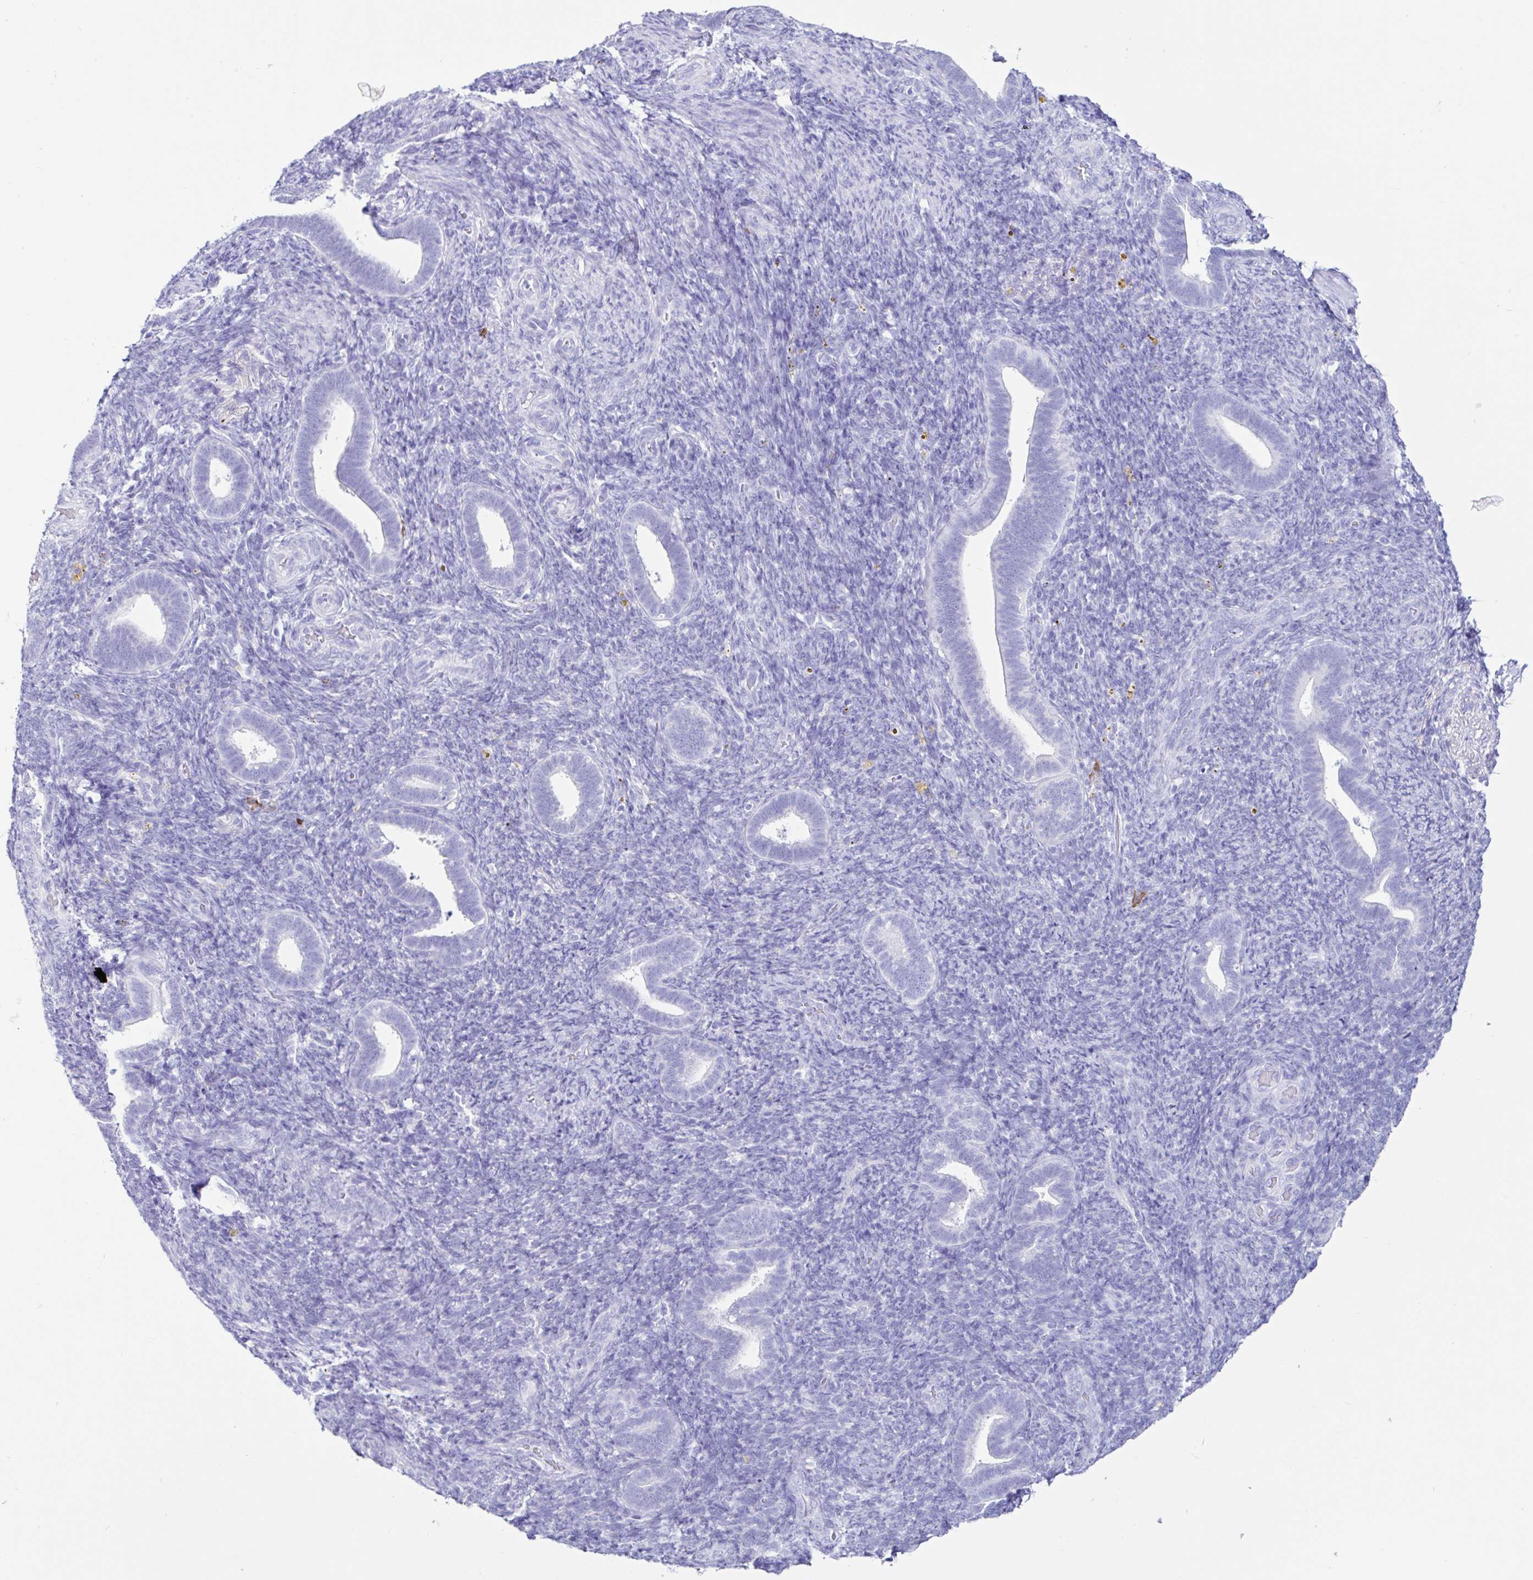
{"staining": {"intensity": "negative", "quantity": "none", "location": "none"}, "tissue": "endometrium", "cell_type": "Cells in endometrial stroma", "image_type": "normal", "snomed": [{"axis": "morphology", "description": "Normal tissue, NOS"}, {"axis": "topography", "description": "Endometrium"}], "caption": "This is an immunohistochemistry (IHC) photomicrograph of benign human endometrium. There is no expression in cells in endometrial stroma.", "gene": "PIGF", "patient": {"sex": "female", "age": 34}}